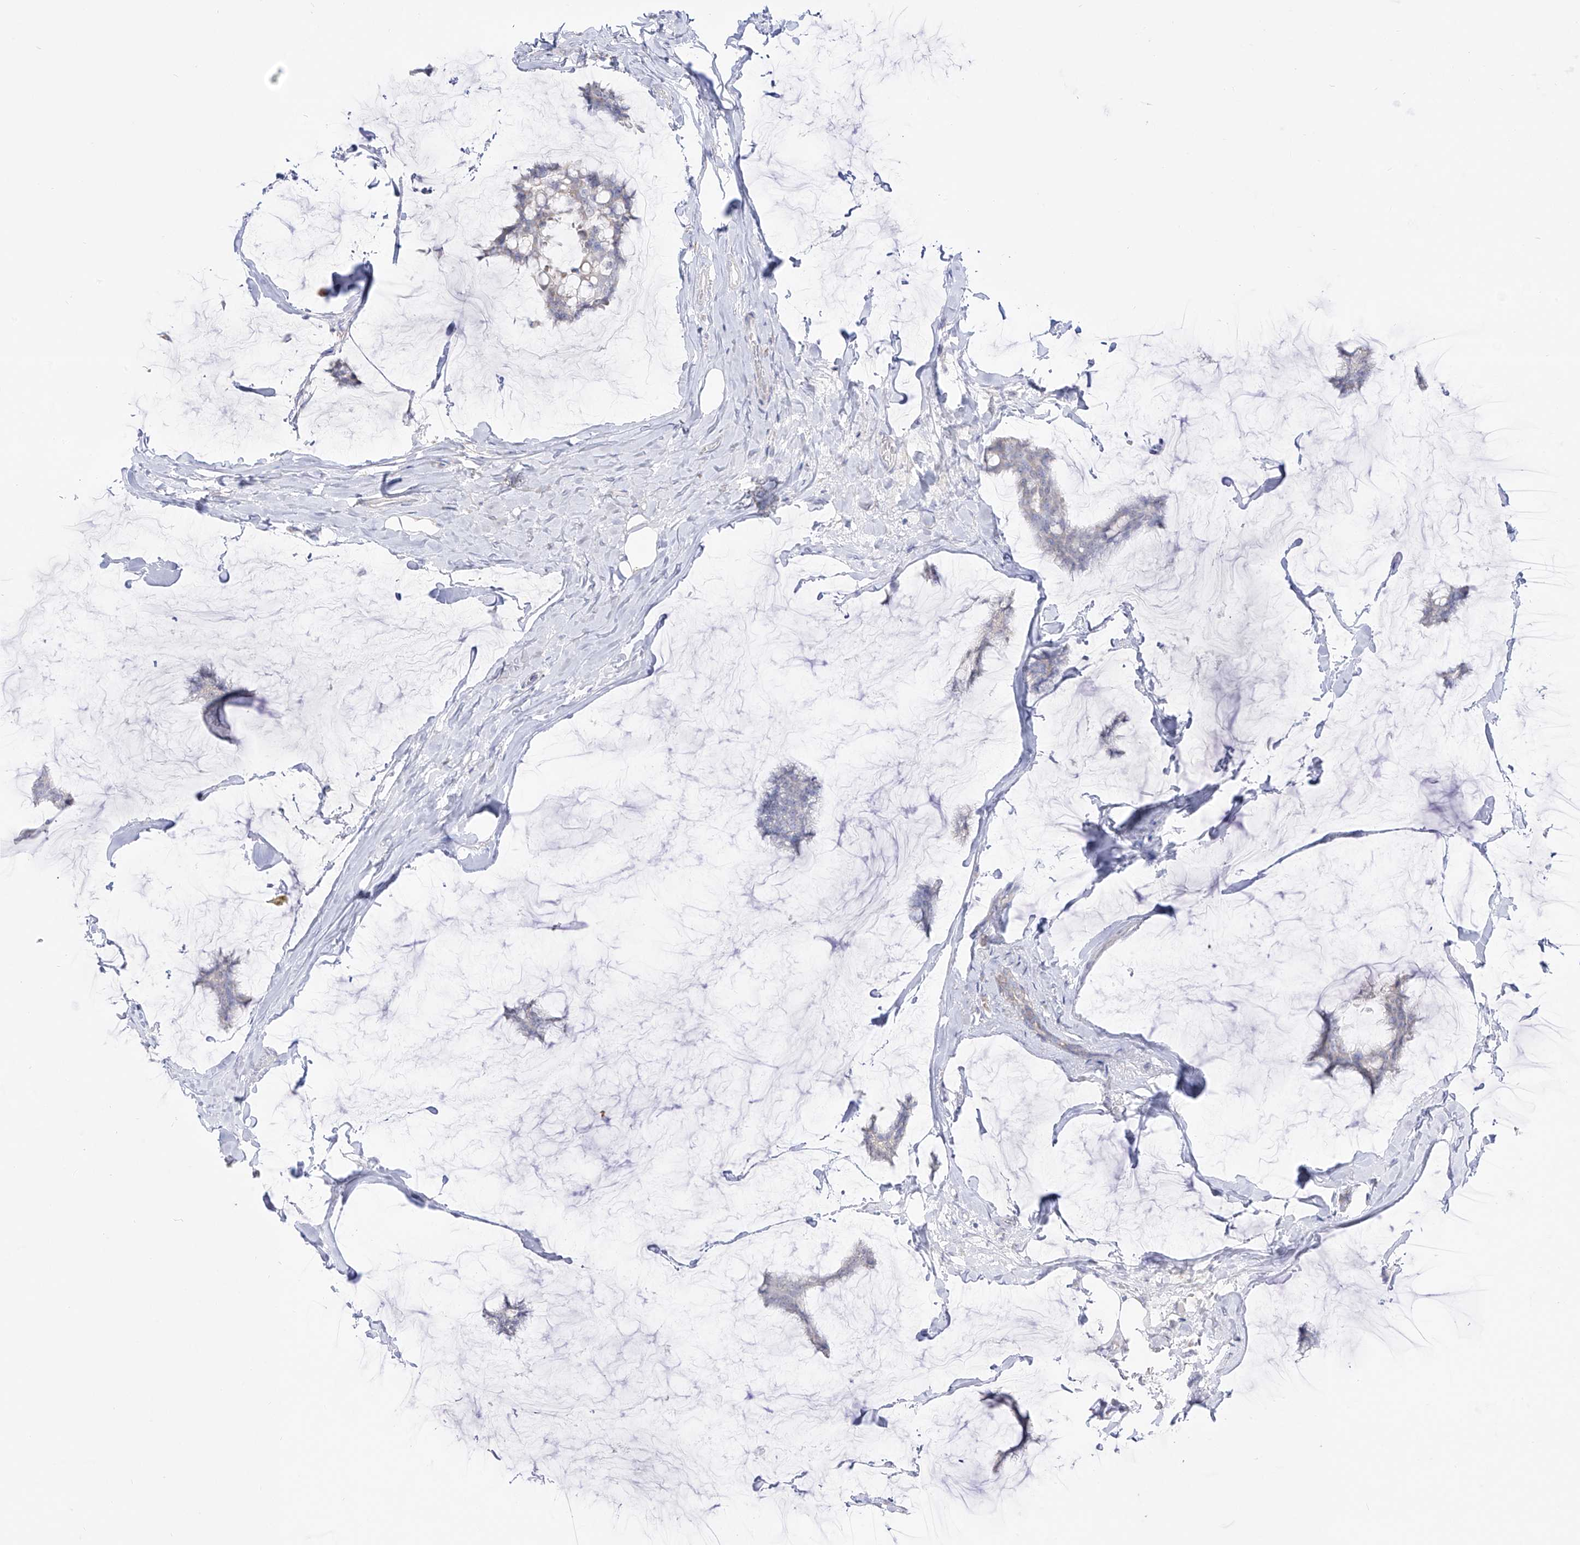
{"staining": {"intensity": "negative", "quantity": "none", "location": "none"}, "tissue": "breast cancer", "cell_type": "Tumor cells", "image_type": "cancer", "snomed": [{"axis": "morphology", "description": "Duct carcinoma"}, {"axis": "topography", "description": "Breast"}], "caption": "Immunohistochemistry photomicrograph of human breast cancer stained for a protein (brown), which demonstrates no positivity in tumor cells. The staining is performed using DAB (3,3'-diaminobenzidine) brown chromogen with nuclei counter-stained in using hematoxylin.", "gene": "RCHY1", "patient": {"sex": "female", "age": 93}}